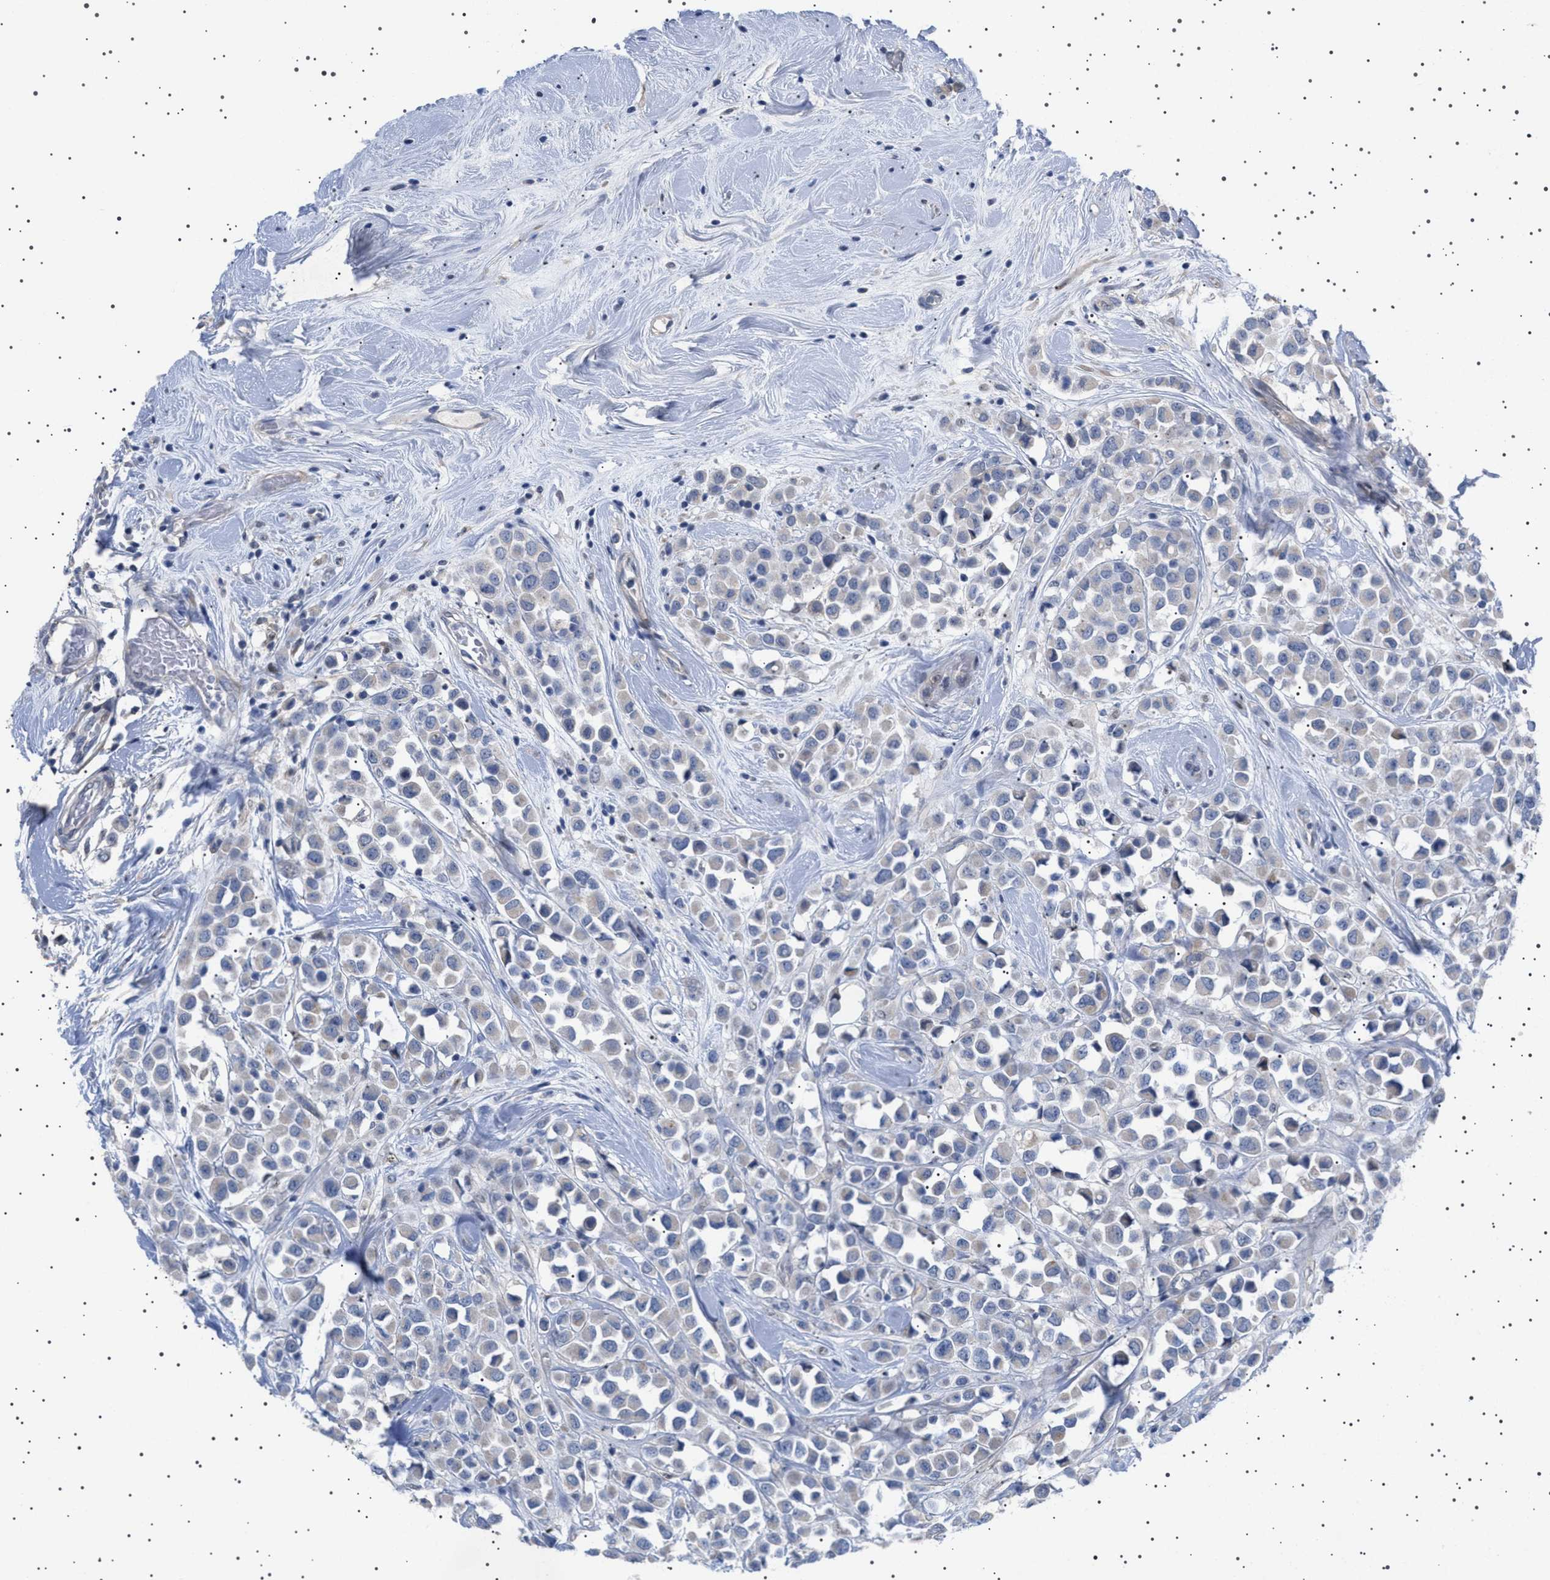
{"staining": {"intensity": "weak", "quantity": "<25%", "location": "cytoplasmic/membranous"}, "tissue": "breast cancer", "cell_type": "Tumor cells", "image_type": "cancer", "snomed": [{"axis": "morphology", "description": "Duct carcinoma"}, {"axis": "topography", "description": "Breast"}], "caption": "This micrograph is of intraductal carcinoma (breast) stained with IHC to label a protein in brown with the nuclei are counter-stained blue. There is no positivity in tumor cells. (DAB (3,3'-diaminobenzidine) IHC, high magnification).", "gene": "HTR1A", "patient": {"sex": "female", "age": 61}}